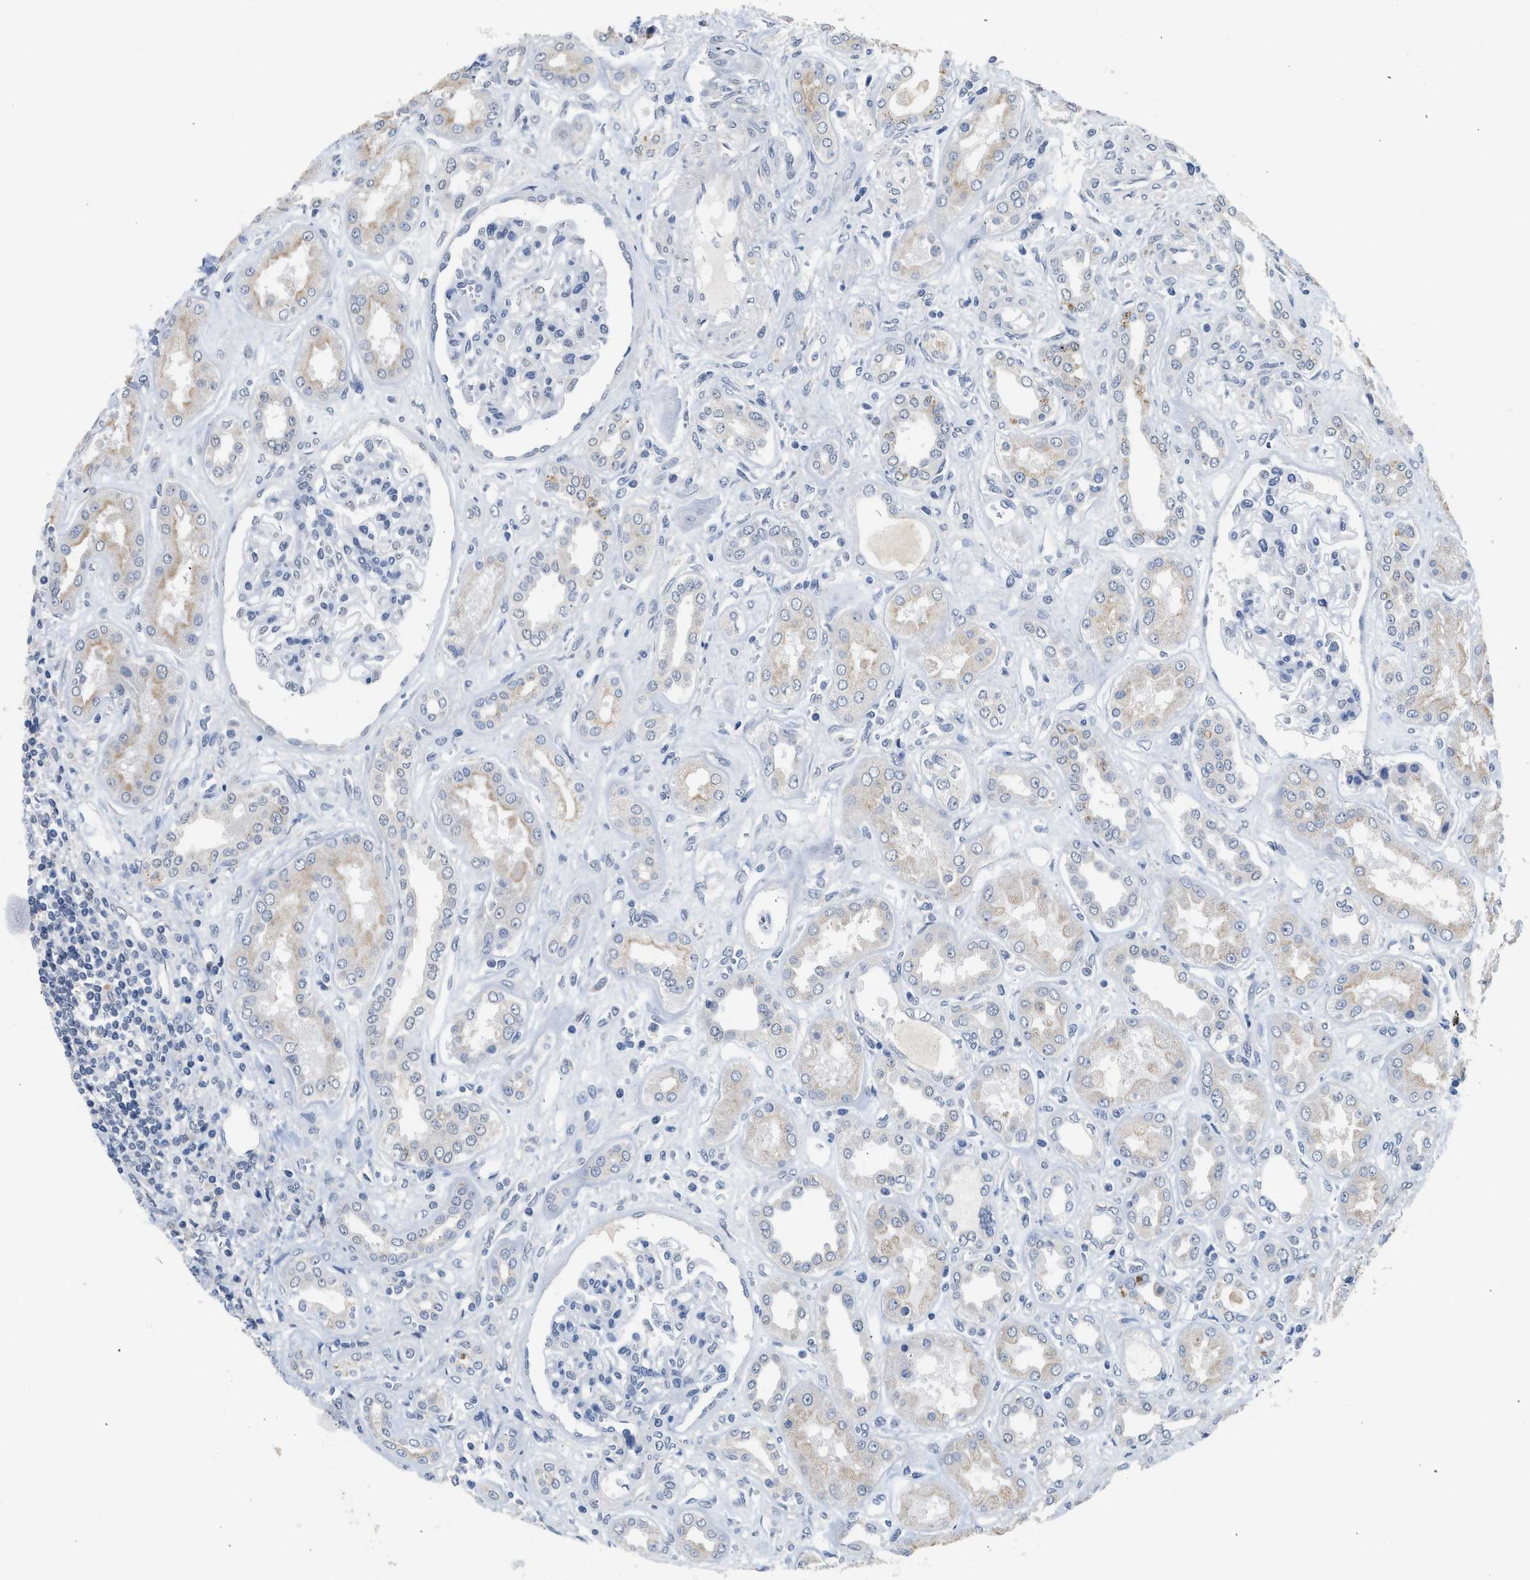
{"staining": {"intensity": "negative", "quantity": "none", "location": "none"}, "tissue": "kidney", "cell_type": "Cells in glomeruli", "image_type": "normal", "snomed": [{"axis": "morphology", "description": "Normal tissue, NOS"}, {"axis": "topography", "description": "Kidney"}], "caption": "The photomicrograph exhibits no staining of cells in glomeruli in normal kidney. (Immunohistochemistry (ihc), brightfield microscopy, high magnification).", "gene": "CSF3R", "patient": {"sex": "male", "age": 59}}